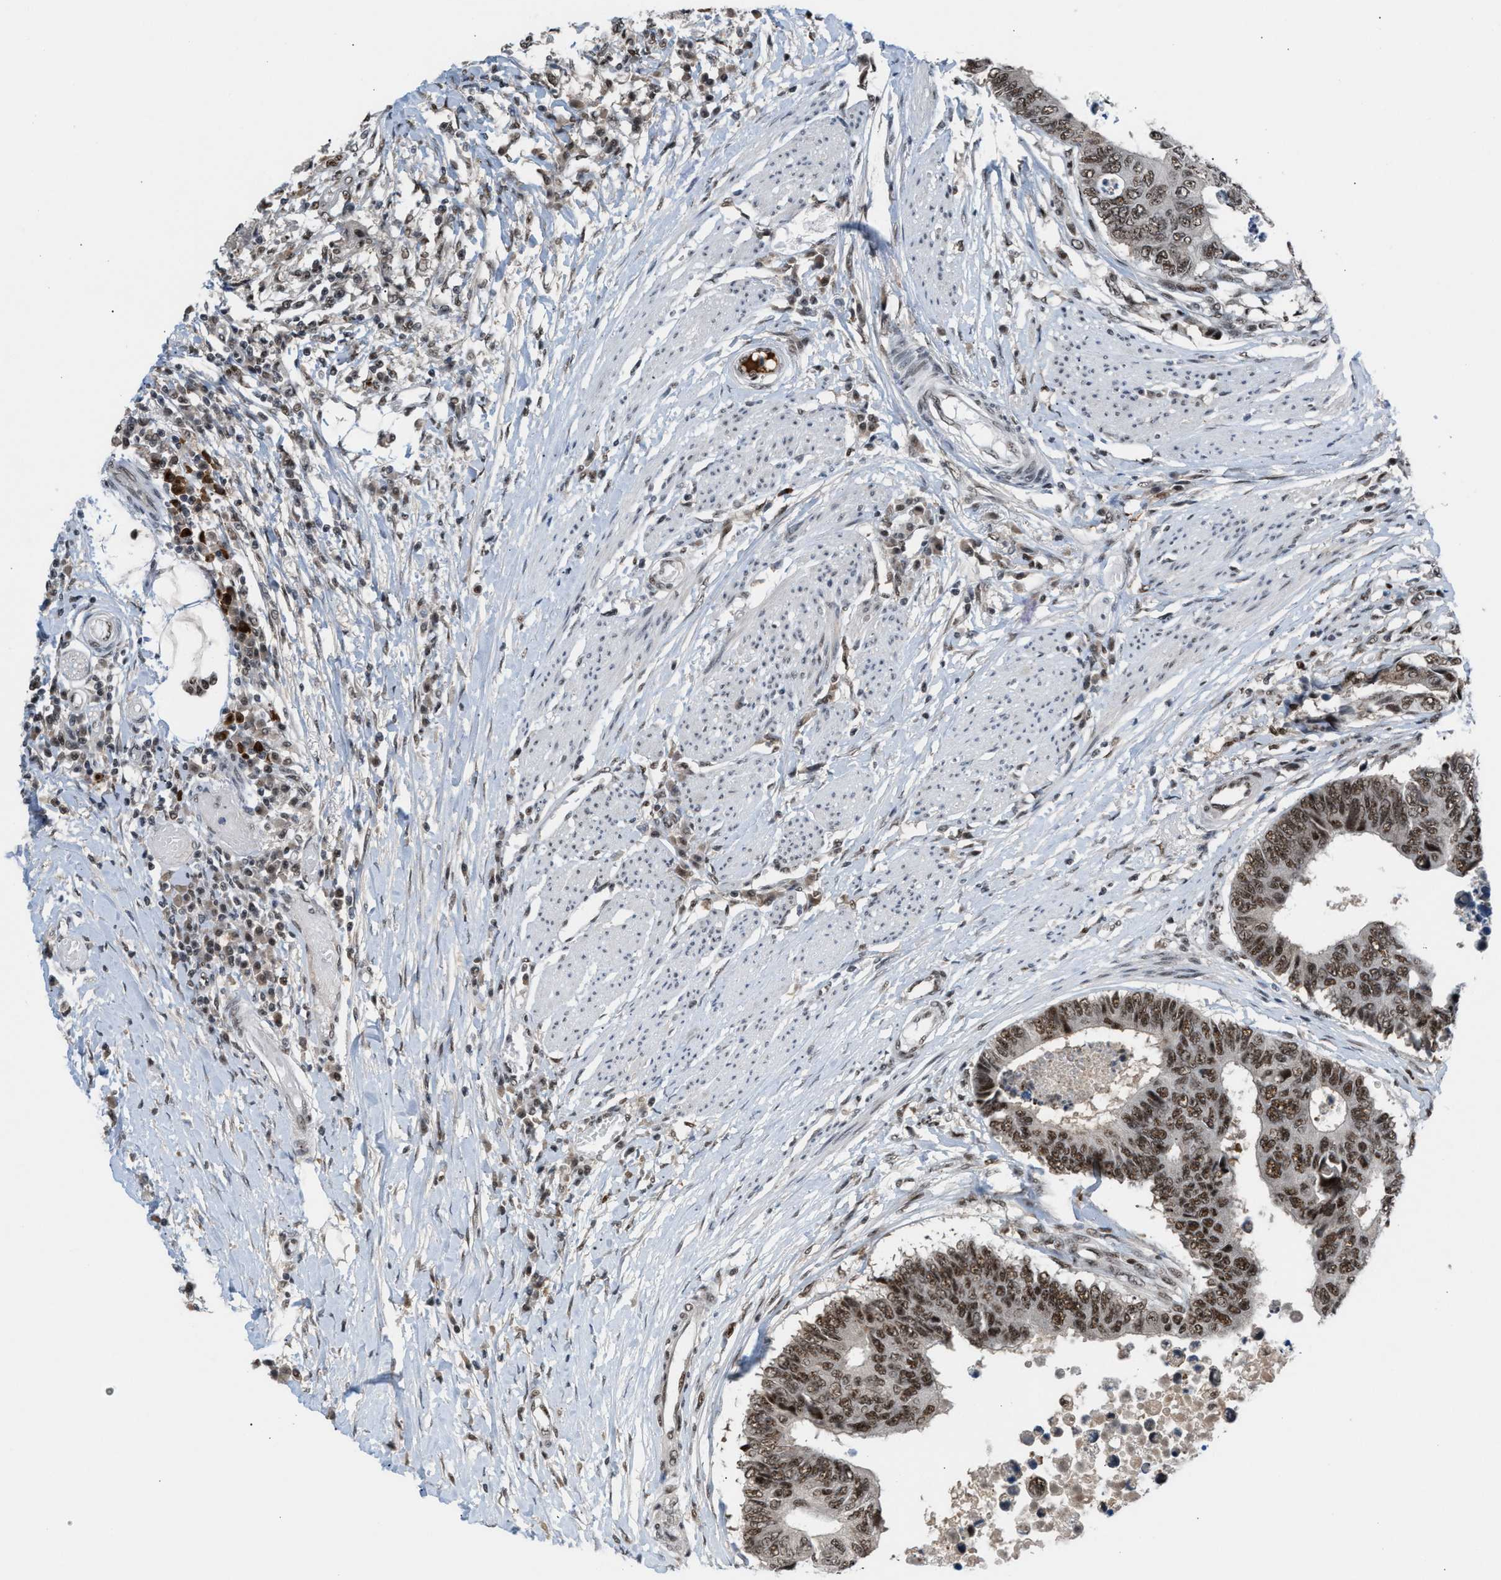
{"staining": {"intensity": "strong", "quantity": ">75%", "location": "nuclear"}, "tissue": "colorectal cancer", "cell_type": "Tumor cells", "image_type": "cancer", "snomed": [{"axis": "morphology", "description": "Adenocarcinoma, NOS"}, {"axis": "topography", "description": "Rectum"}], "caption": "A high amount of strong nuclear staining is appreciated in about >75% of tumor cells in adenocarcinoma (colorectal) tissue.", "gene": "PRPF4", "patient": {"sex": "male", "age": 84}}